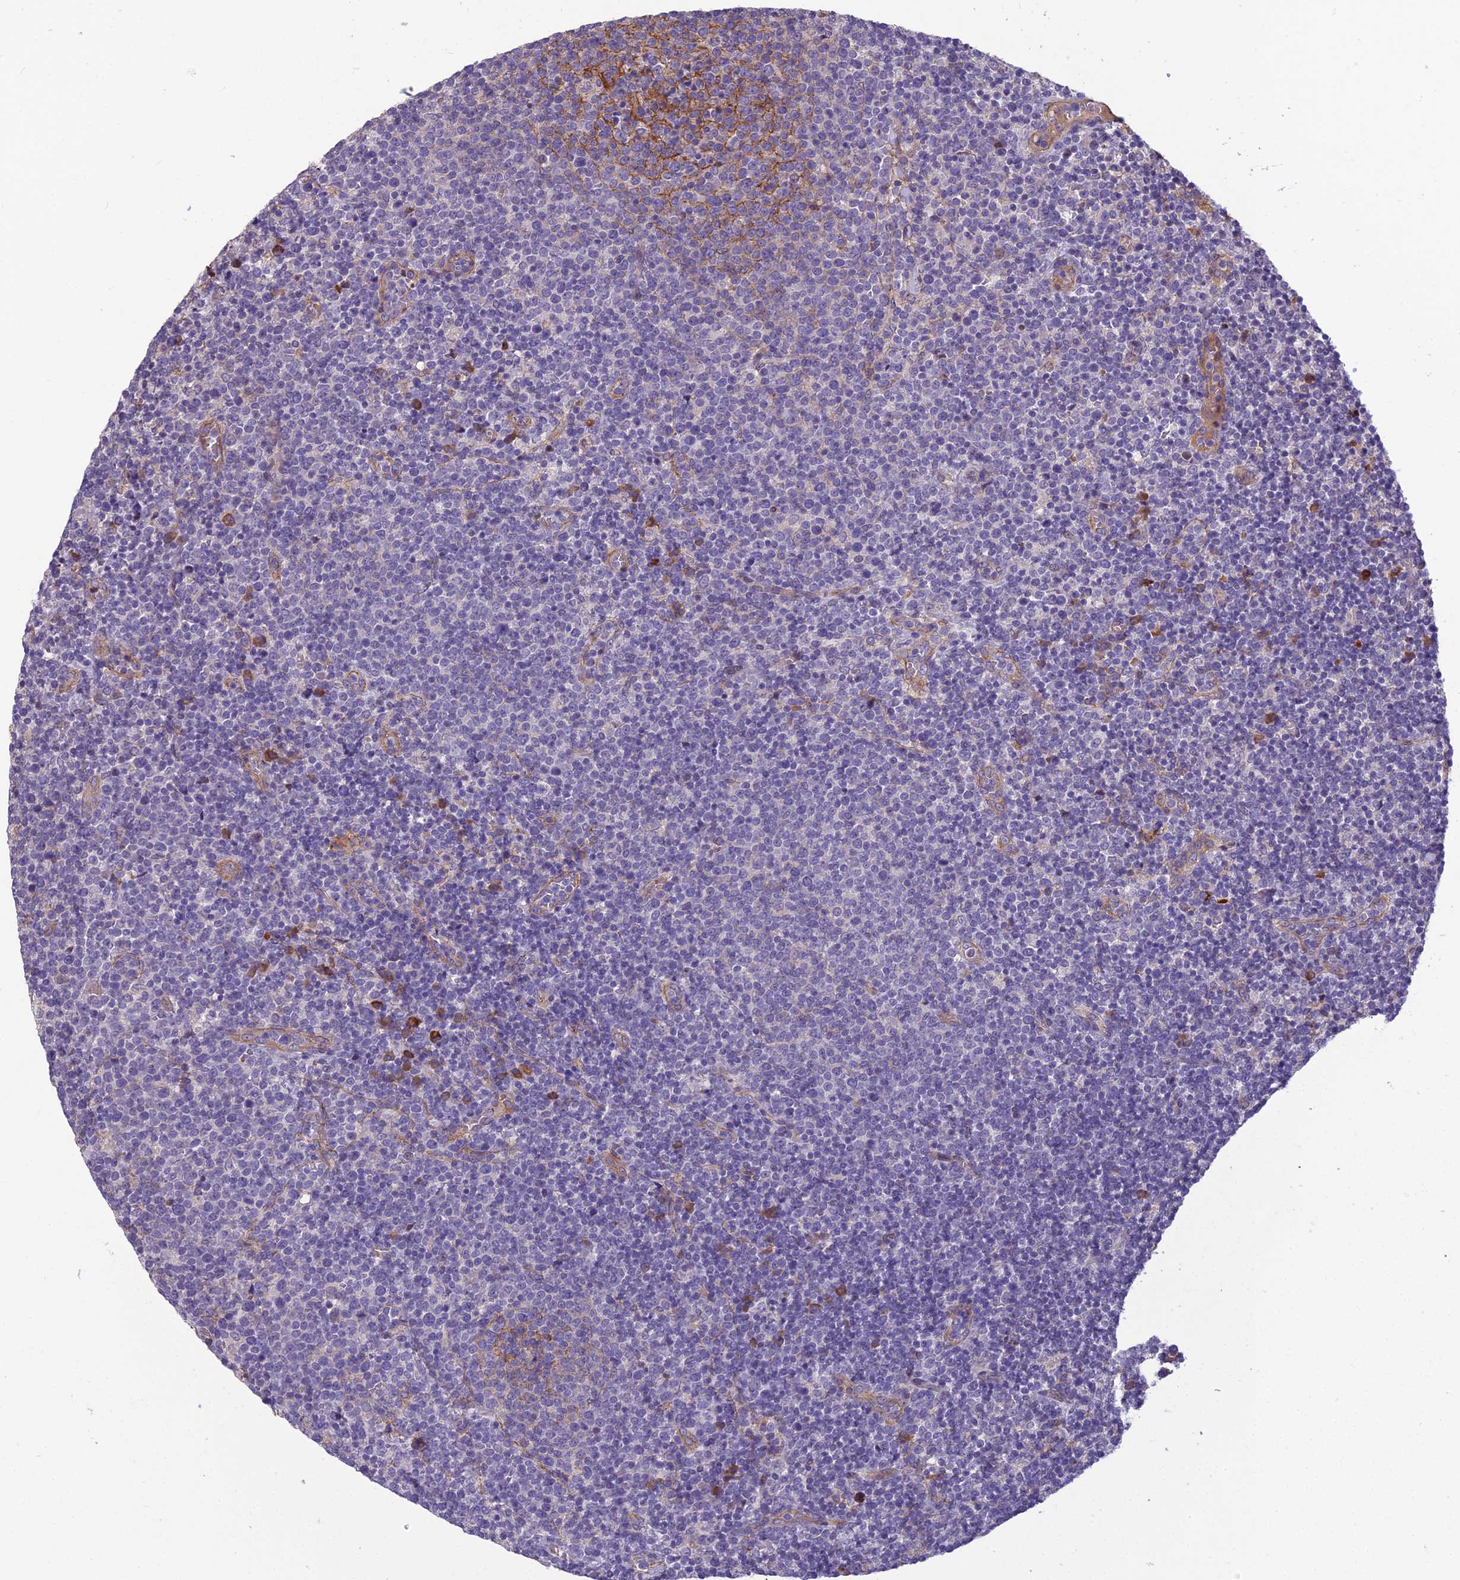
{"staining": {"intensity": "negative", "quantity": "none", "location": "none"}, "tissue": "lymphoma", "cell_type": "Tumor cells", "image_type": "cancer", "snomed": [{"axis": "morphology", "description": "Malignant lymphoma, non-Hodgkin's type, High grade"}, {"axis": "topography", "description": "Lymph node"}], "caption": "The immunohistochemistry (IHC) histopathology image has no significant positivity in tumor cells of malignant lymphoma, non-Hodgkin's type (high-grade) tissue.", "gene": "TSPAN15", "patient": {"sex": "male", "age": 61}}